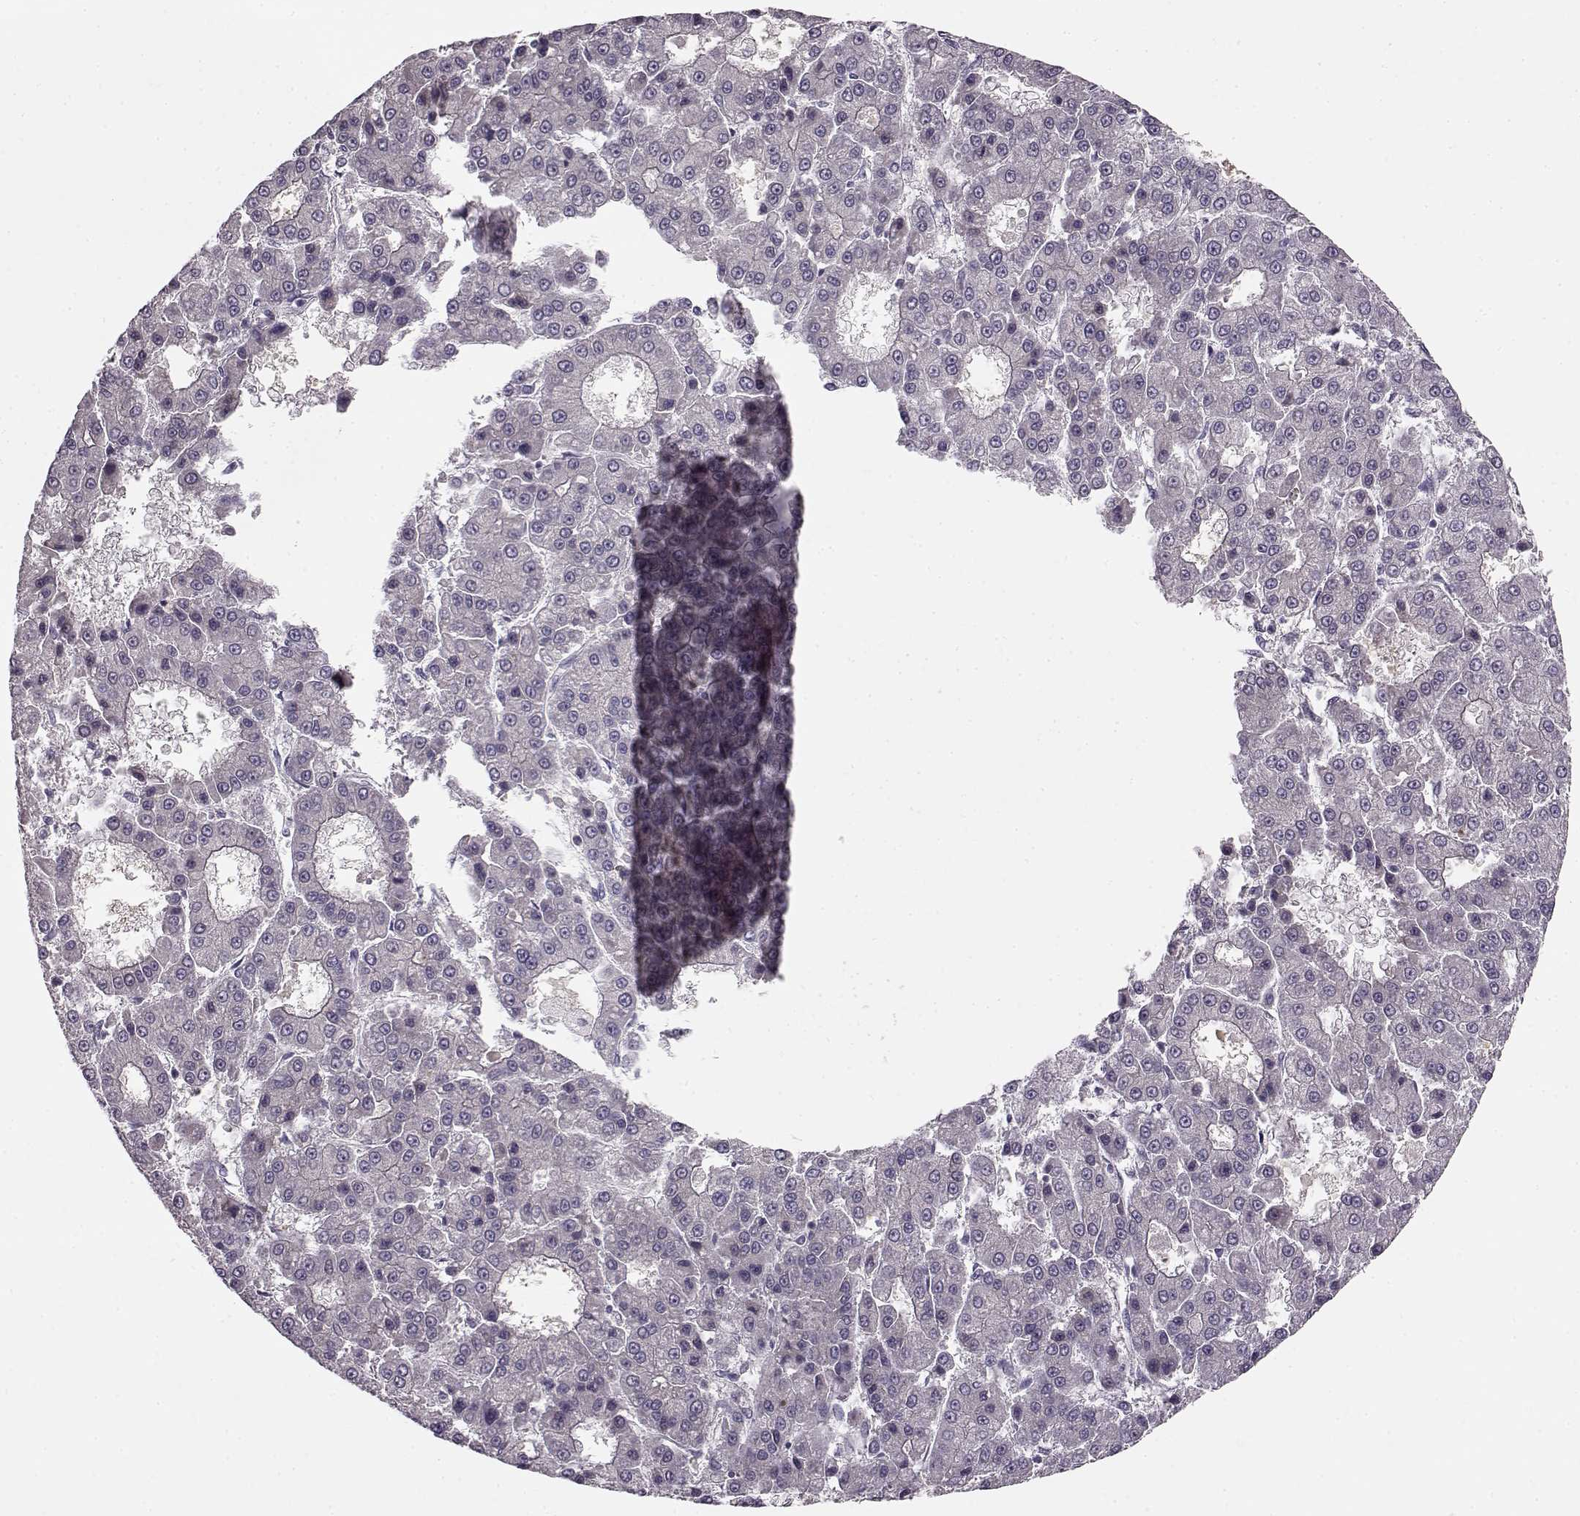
{"staining": {"intensity": "negative", "quantity": "none", "location": "none"}, "tissue": "liver cancer", "cell_type": "Tumor cells", "image_type": "cancer", "snomed": [{"axis": "morphology", "description": "Carcinoma, Hepatocellular, NOS"}, {"axis": "topography", "description": "Liver"}], "caption": "Image shows no protein positivity in tumor cells of liver cancer (hepatocellular carcinoma) tissue.", "gene": "MTR", "patient": {"sex": "male", "age": 70}}